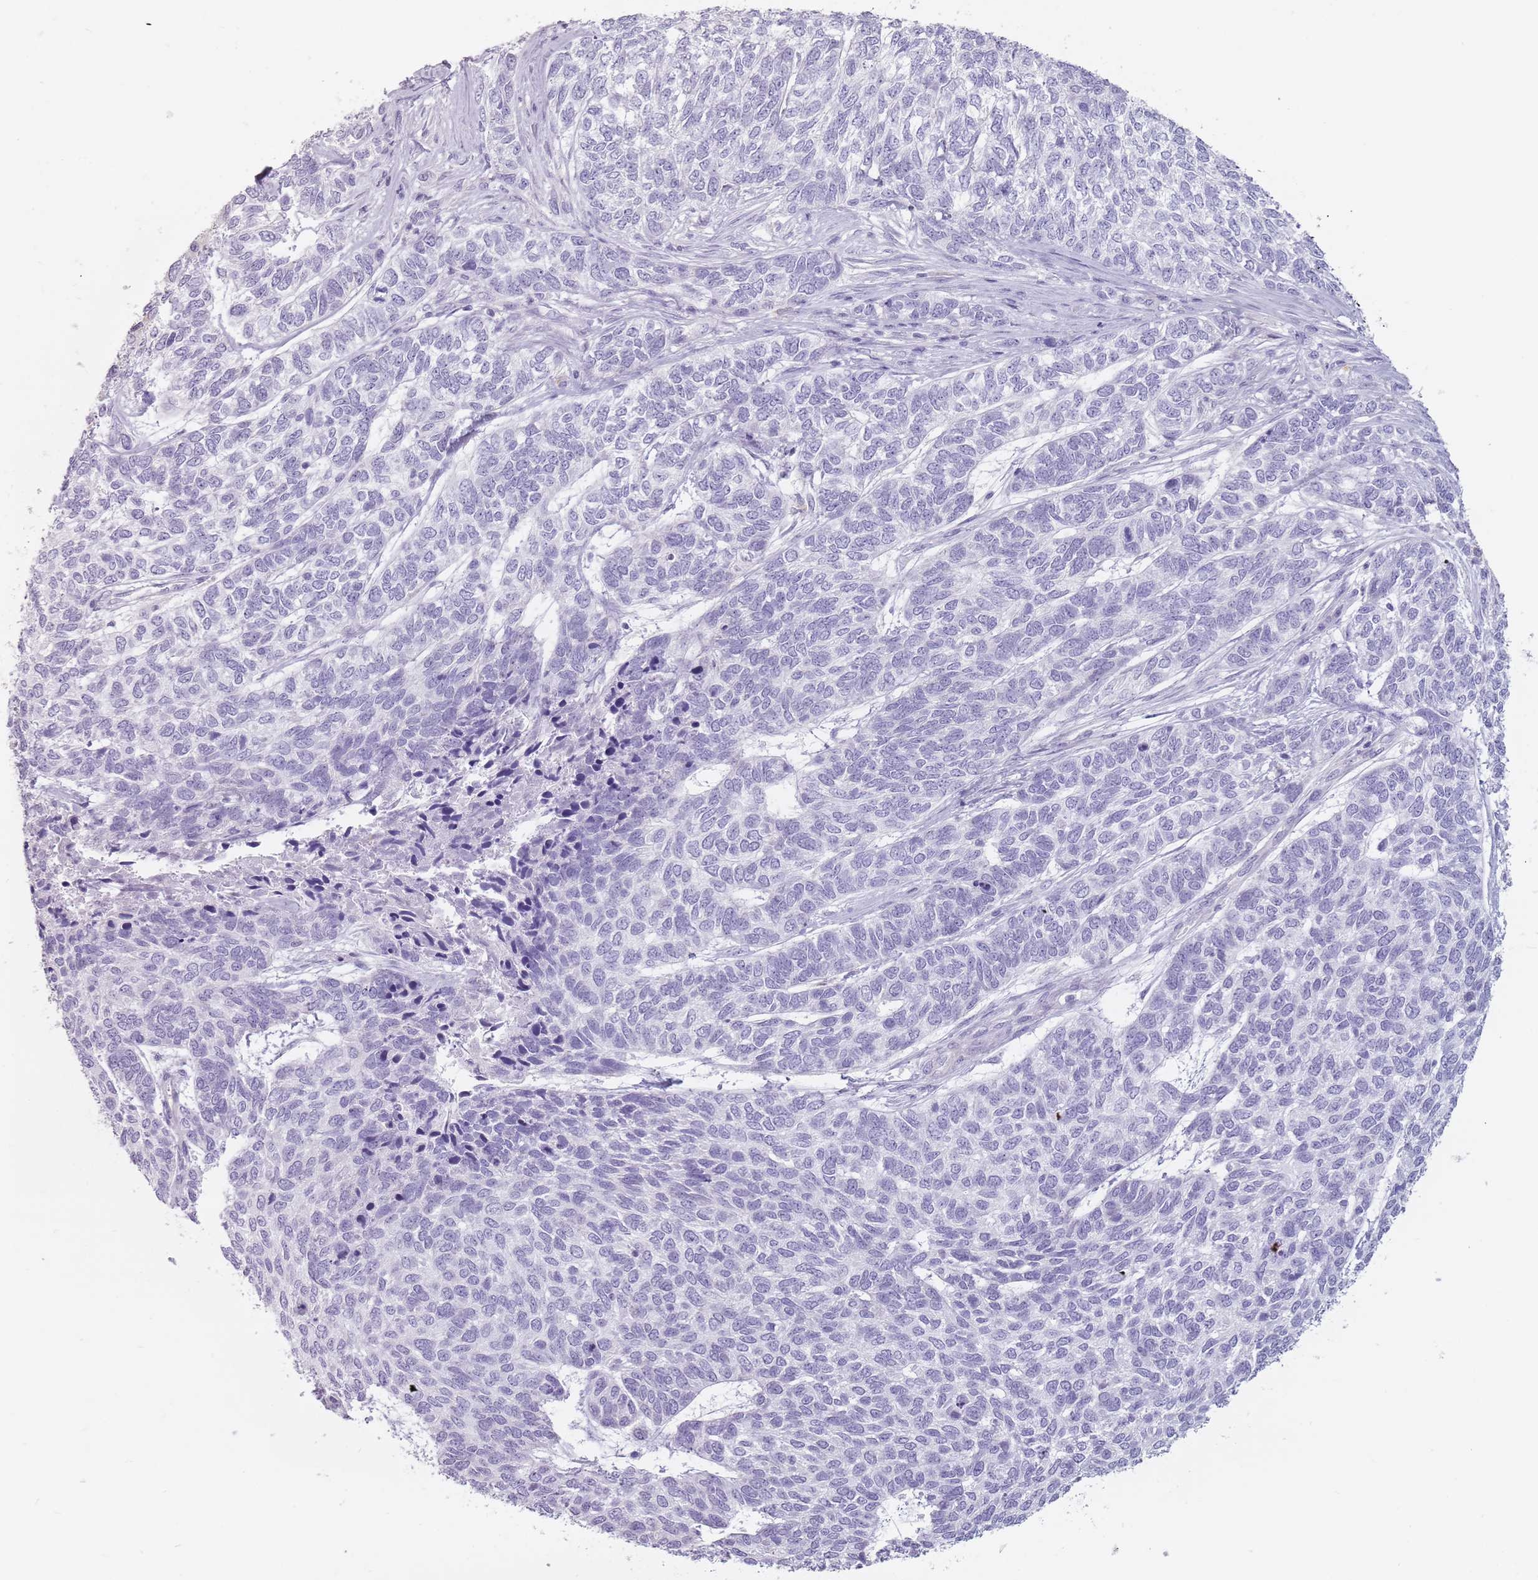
{"staining": {"intensity": "negative", "quantity": "none", "location": "none"}, "tissue": "skin cancer", "cell_type": "Tumor cells", "image_type": "cancer", "snomed": [{"axis": "morphology", "description": "Basal cell carcinoma"}, {"axis": "topography", "description": "Skin"}], "caption": "Tumor cells are negative for protein expression in human skin cancer (basal cell carcinoma).", "gene": "ZNF584", "patient": {"sex": "female", "age": 65}}